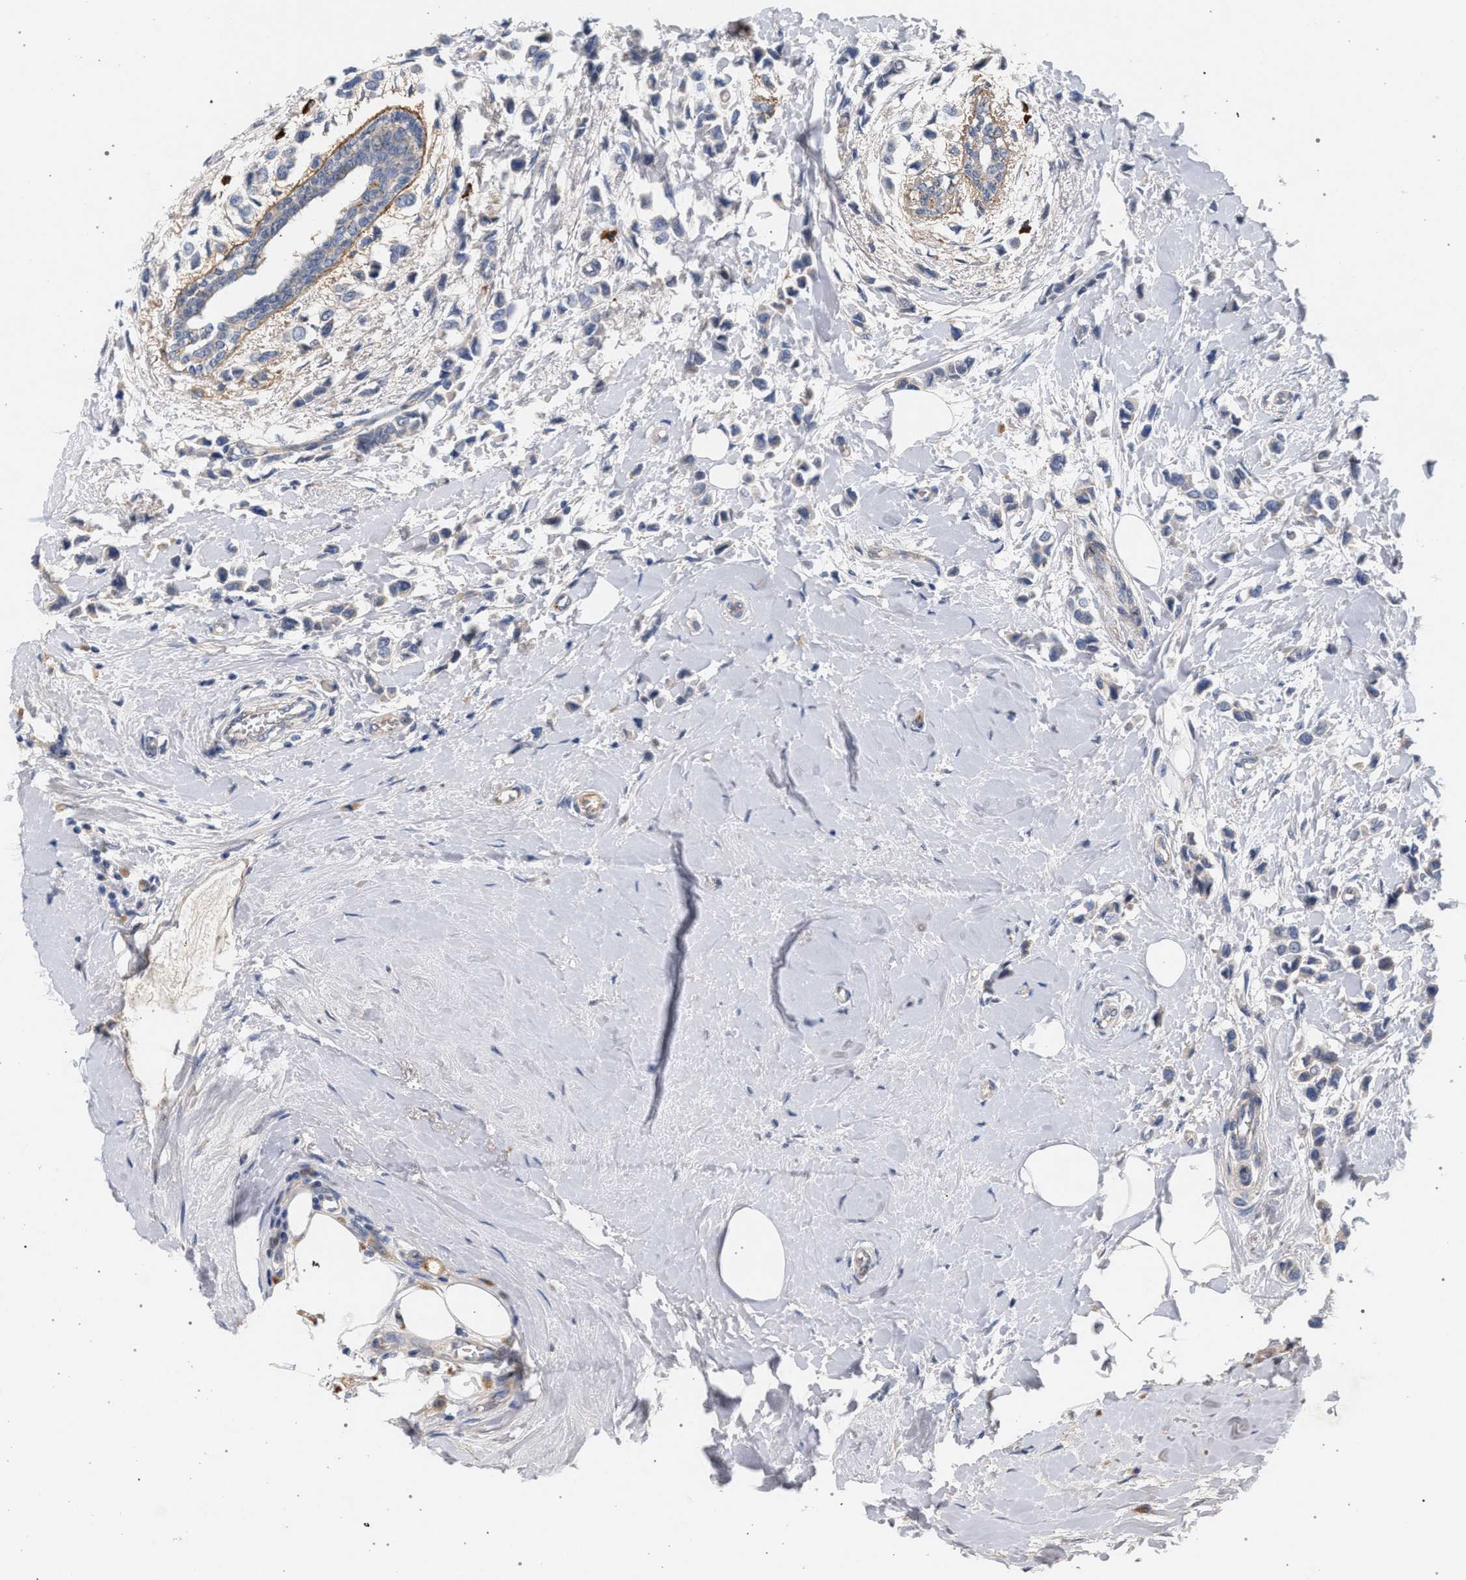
{"staining": {"intensity": "negative", "quantity": "none", "location": "none"}, "tissue": "breast cancer", "cell_type": "Tumor cells", "image_type": "cancer", "snomed": [{"axis": "morphology", "description": "Lobular carcinoma"}, {"axis": "topography", "description": "Breast"}], "caption": "The IHC image has no significant staining in tumor cells of breast cancer (lobular carcinoma) tissue.", "gene": "MAMDC2", "patient": {"sex": "female", "age": 51}}